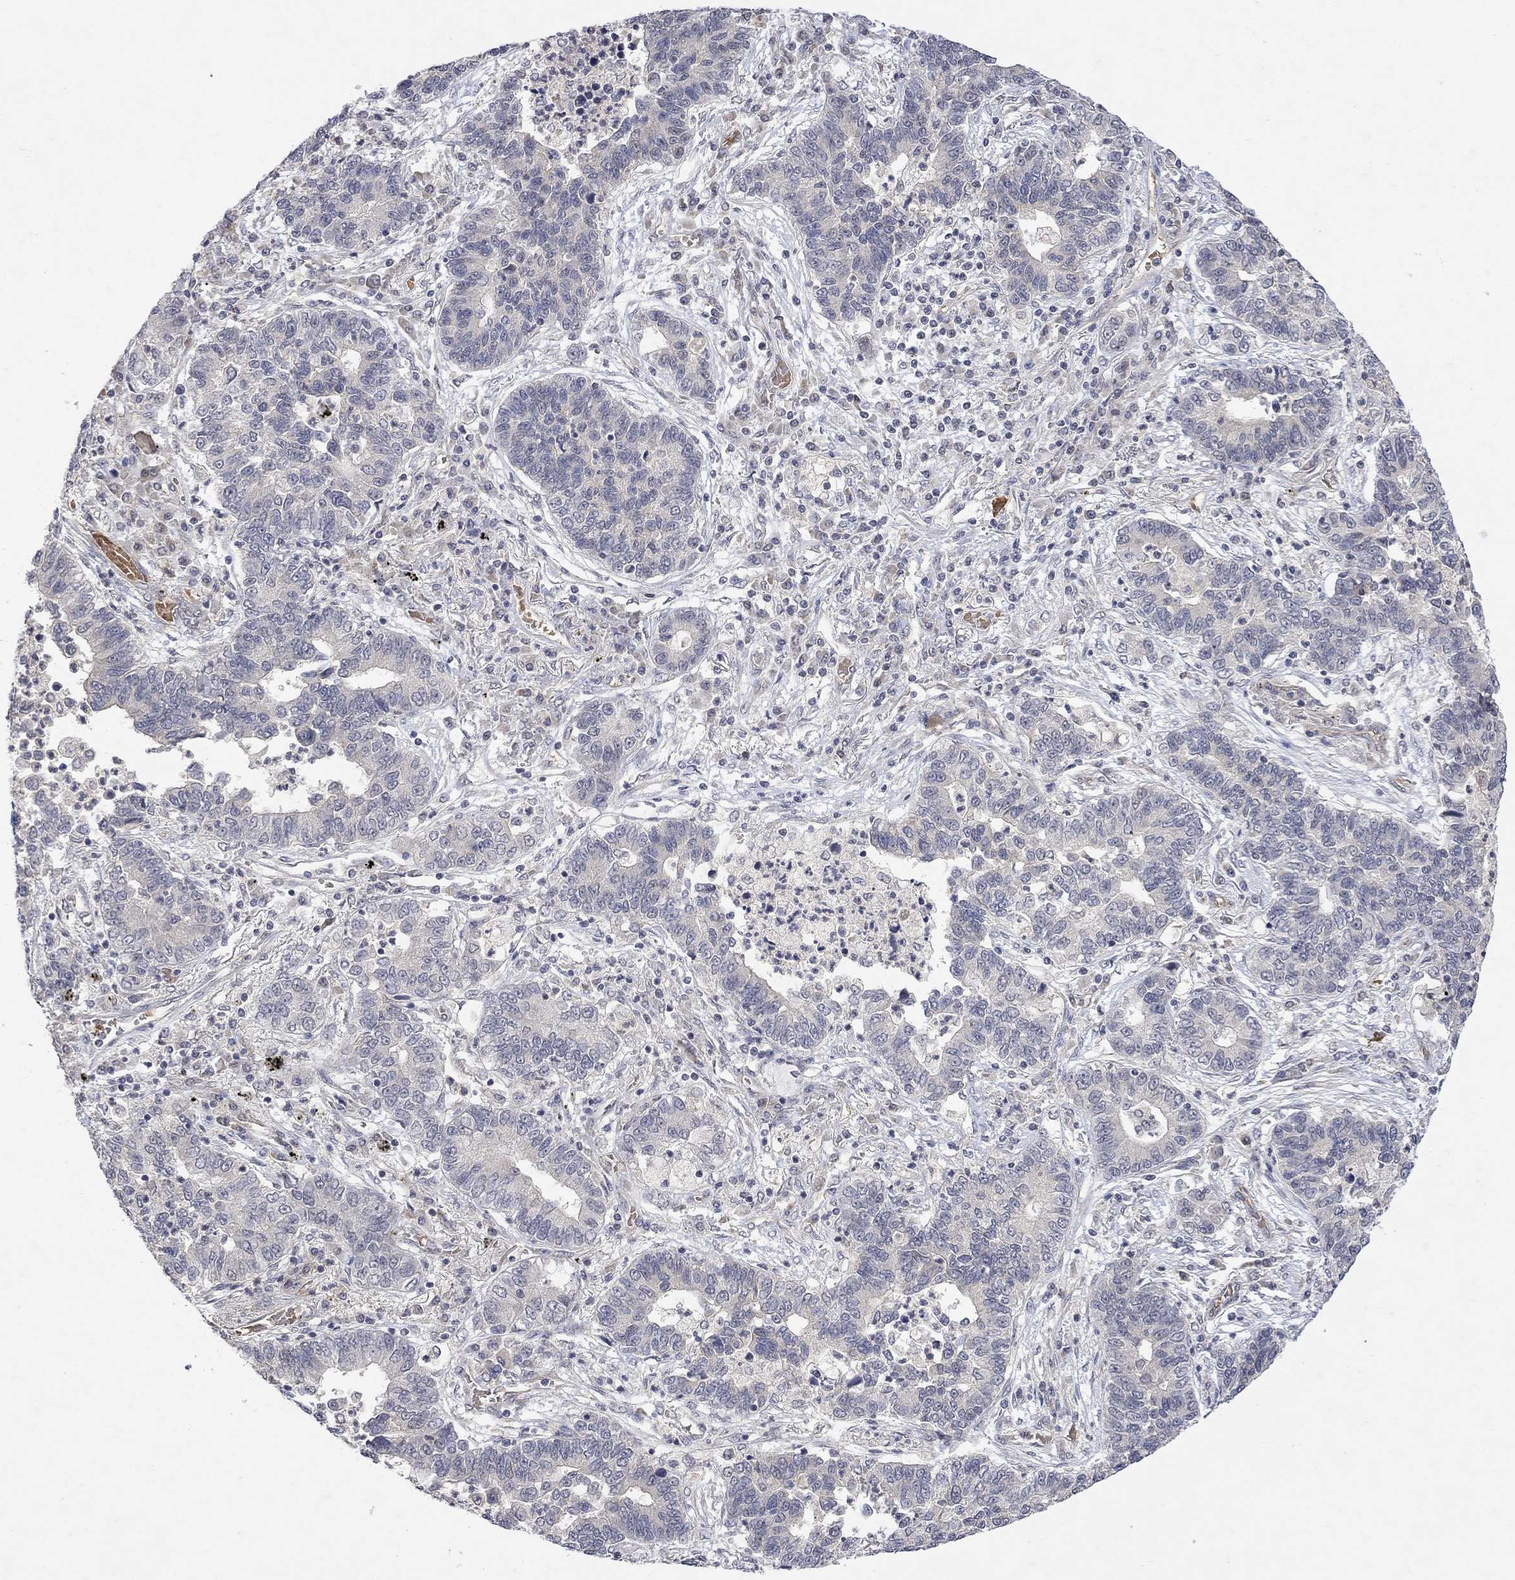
{"staining": {"intensity": "negative", "quantity": "none", "location": "none"}, "tissue": "lung cancer", "cell_type": "Tumor cells", "image_type": "cancer", "snomed": [{"axis": "morphology", "description": "Adenocarcinoma, NOS"}, {"axis": "topography", "description": "Lung"}], "caption": "An immunohistochemistry image of lung adenocarcinoma is shown. There is no staining in tumor cells of lung adenocarcinoma. (Stains: DAB (3,3'-diaminobenzidine) immunohistochemistry with hematoxylin counter stain, Microscopy: brightfield microscopy at high magnification).", "gene": "GRIN2D", "patient": {"sex": "female", "age": 57}}